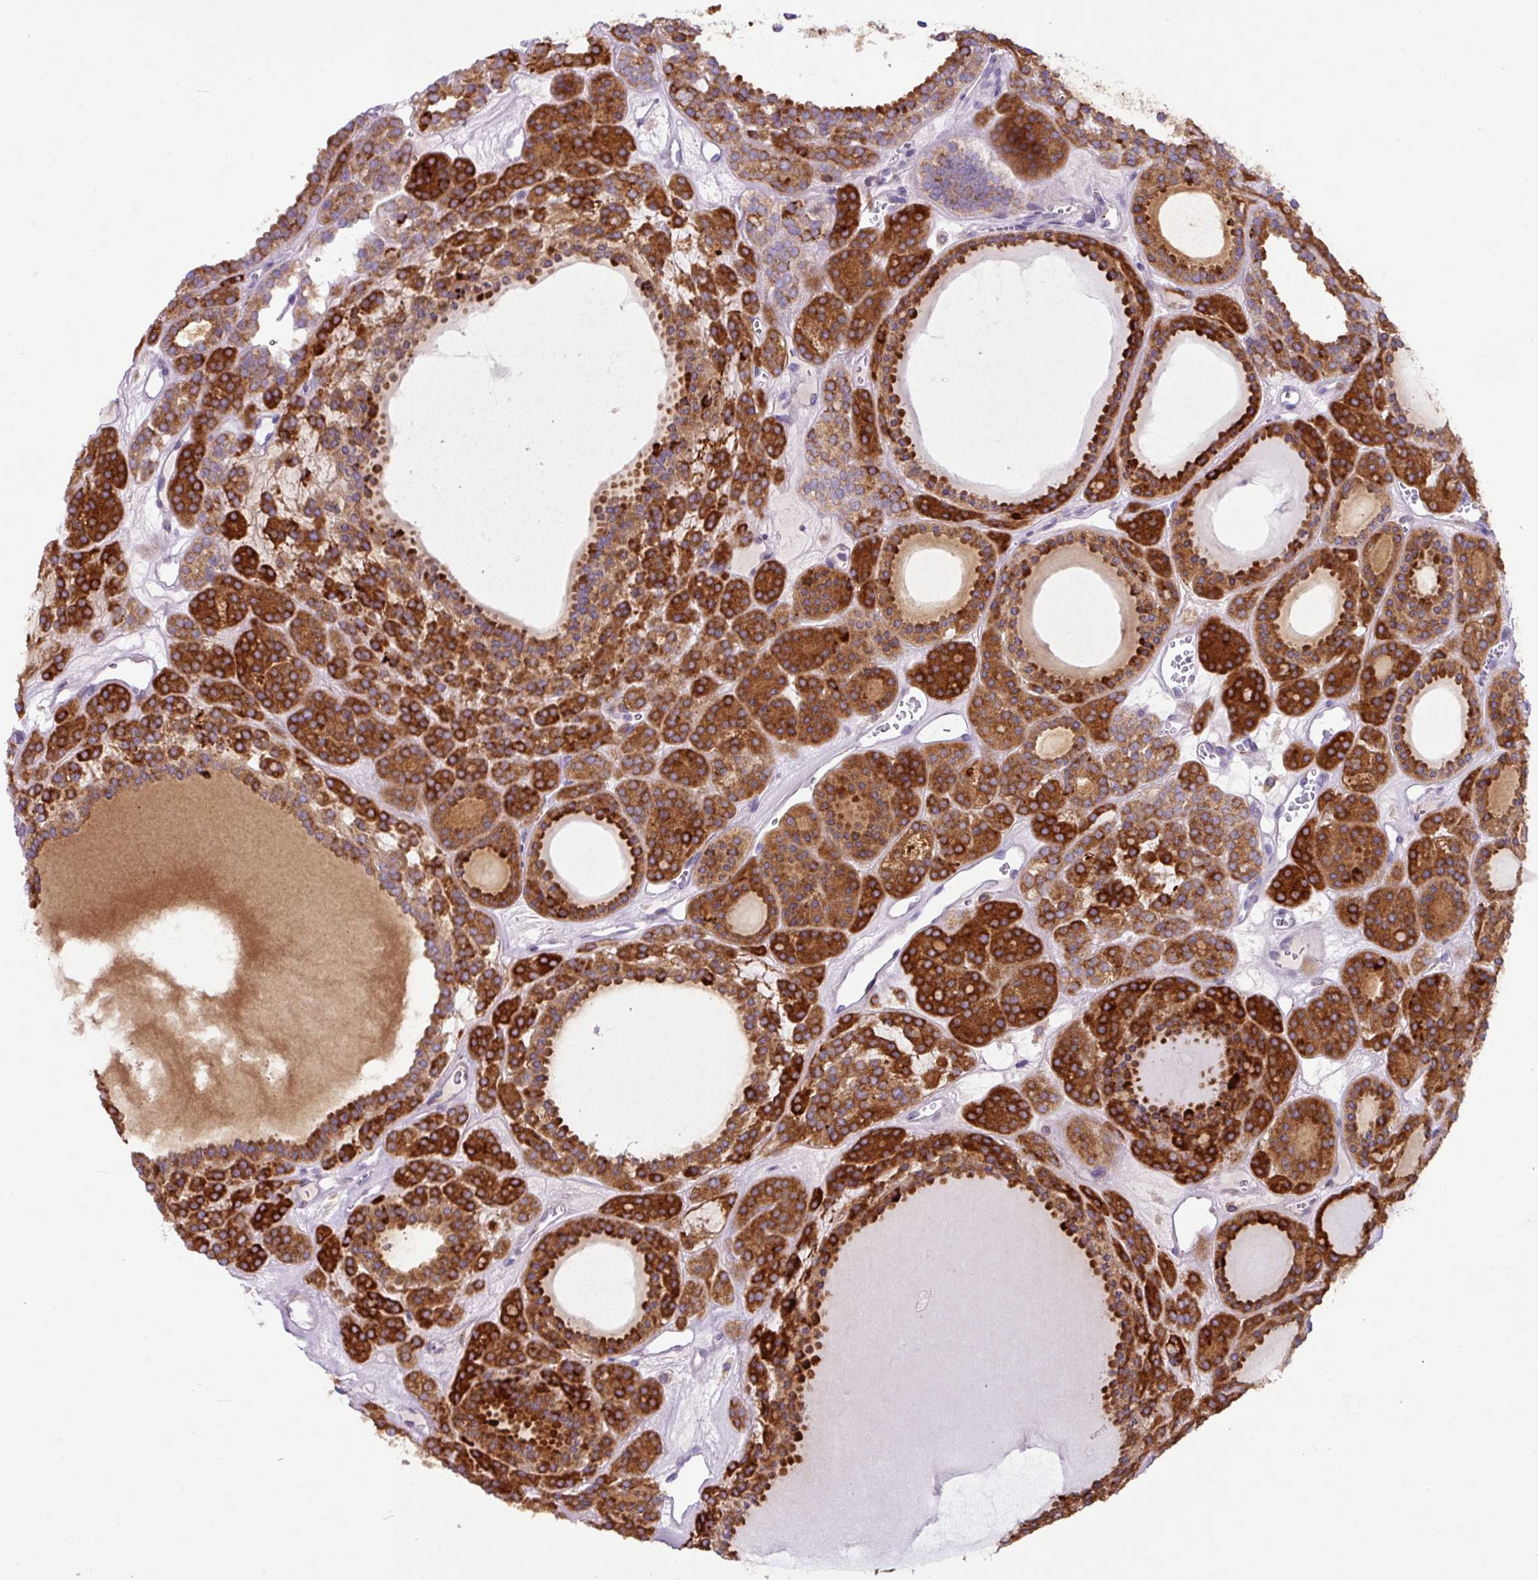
{"staining": {"intensity": "strong", "quantity": ">75%", "location": "cytoplasmic/membranous"}, "tissue": "thyroid cancer", "cell_type": "Tumor cells", "image_type": "cancer", "snomed": [{"axis": "morphology", "description": "Follicular adenoma carcinoma, NOS"}, {"axis": "topography", "description": "Thyroid gland"}], "caption": "Immunohistochemical staining of human follicular adenoma carcinoma (thyroid) exhibits high levels of strong cytoplasmic/membranous protein expression in approximately >75% of tumor cells.", "gene": "RGS21", "patient": {"sex": "female", "age": 63}}